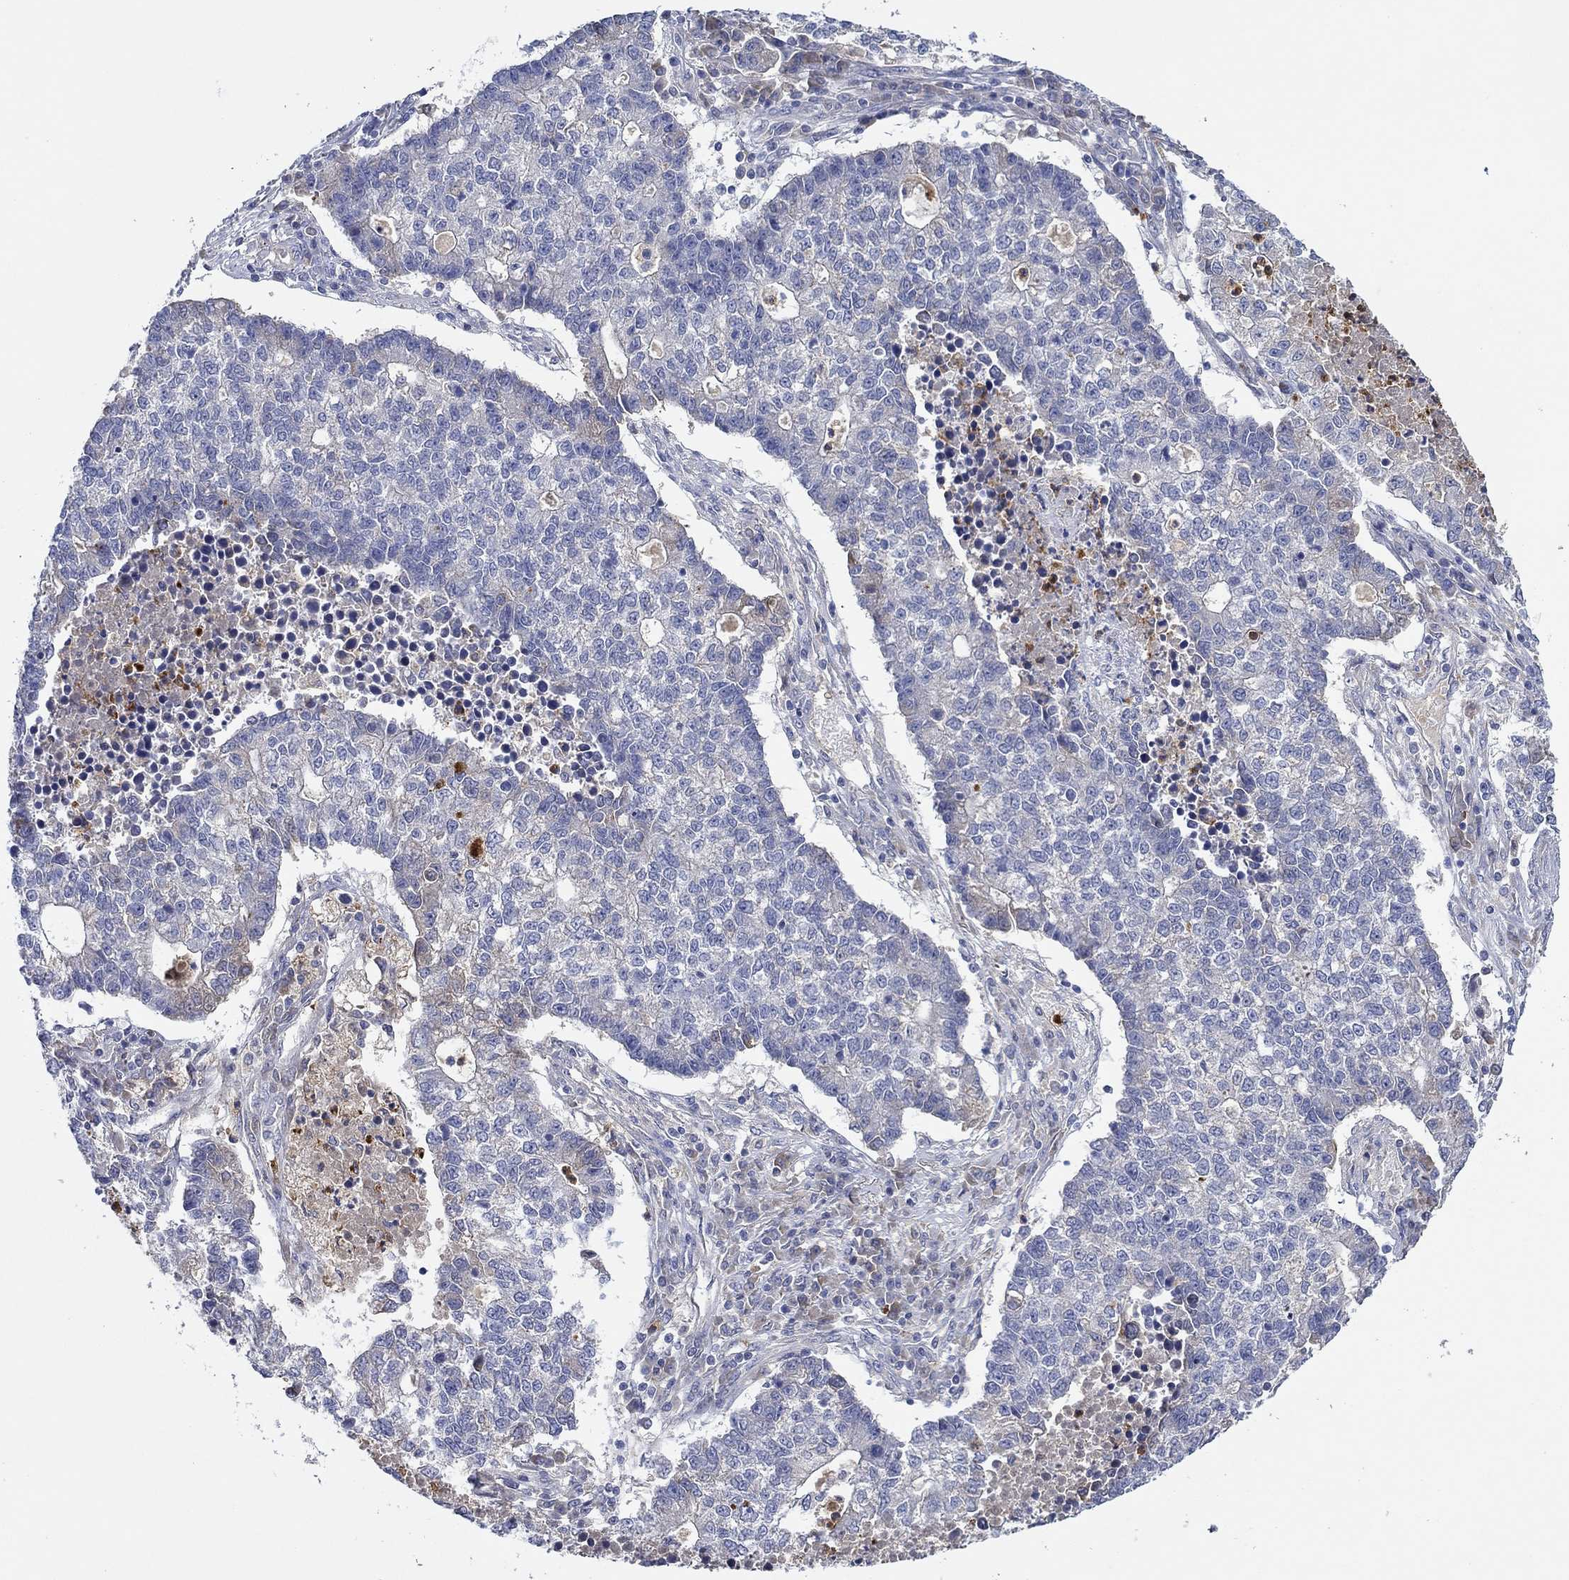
{"staining": {"intensity": "negative", "quantity": "none", "location": "none"}, "tissue": "lung cancer", "cell_type": "Tumor cells", "image_type": "cancer", "snomed": [{"axis": "morphology", "description": "Adenocarcinoma, NOS"}, {"axis": "topography", "description": "Lung"}], "caption": "The immunohistochemistry histopathology image has no significant staining in tumor cells of lung cancer (adenocarcinoma) tissue.", "gene": "CHIT1", "patient": {"sex": "male", "age": 57}}